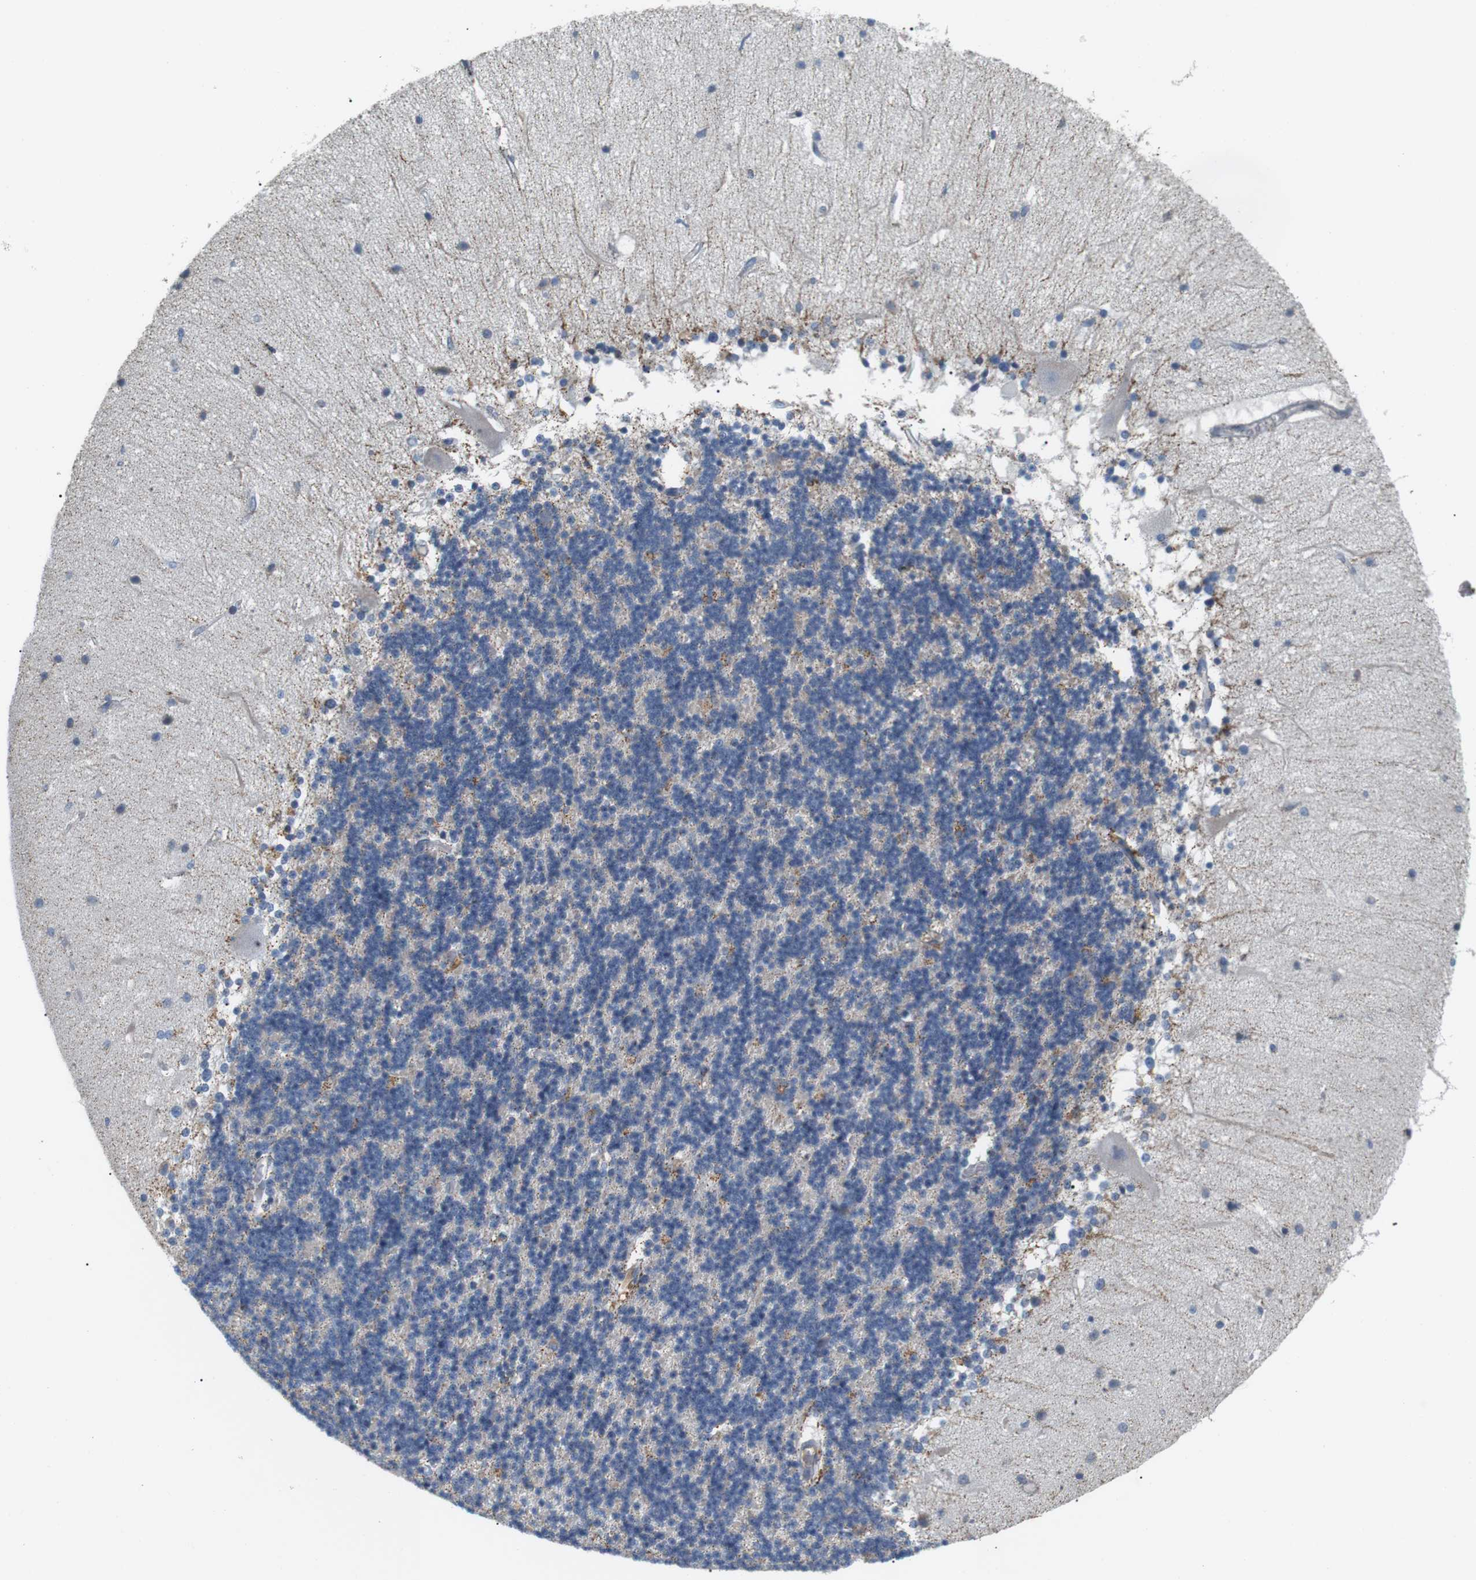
{"staining": {"intensity": "weak", "quantity": "<25%", "location": "cytoplasmic/membranous"}, "tissue": "cerebellum", "cell_type": "Cells in granular layer", "image_type": "normal", "snomed": [{"axis": "morphology", "description": "Normal tissue, NOS"}, {"axis": "topography", "description": "Cerebellum"}], "caption": "This is an immunohistochemistry (IHC) image of unremarkable human cerebellum. There is no staining in cells in granular layer.", "gene": "CD300E", "patient": {"sex": "female", "age": 54}}